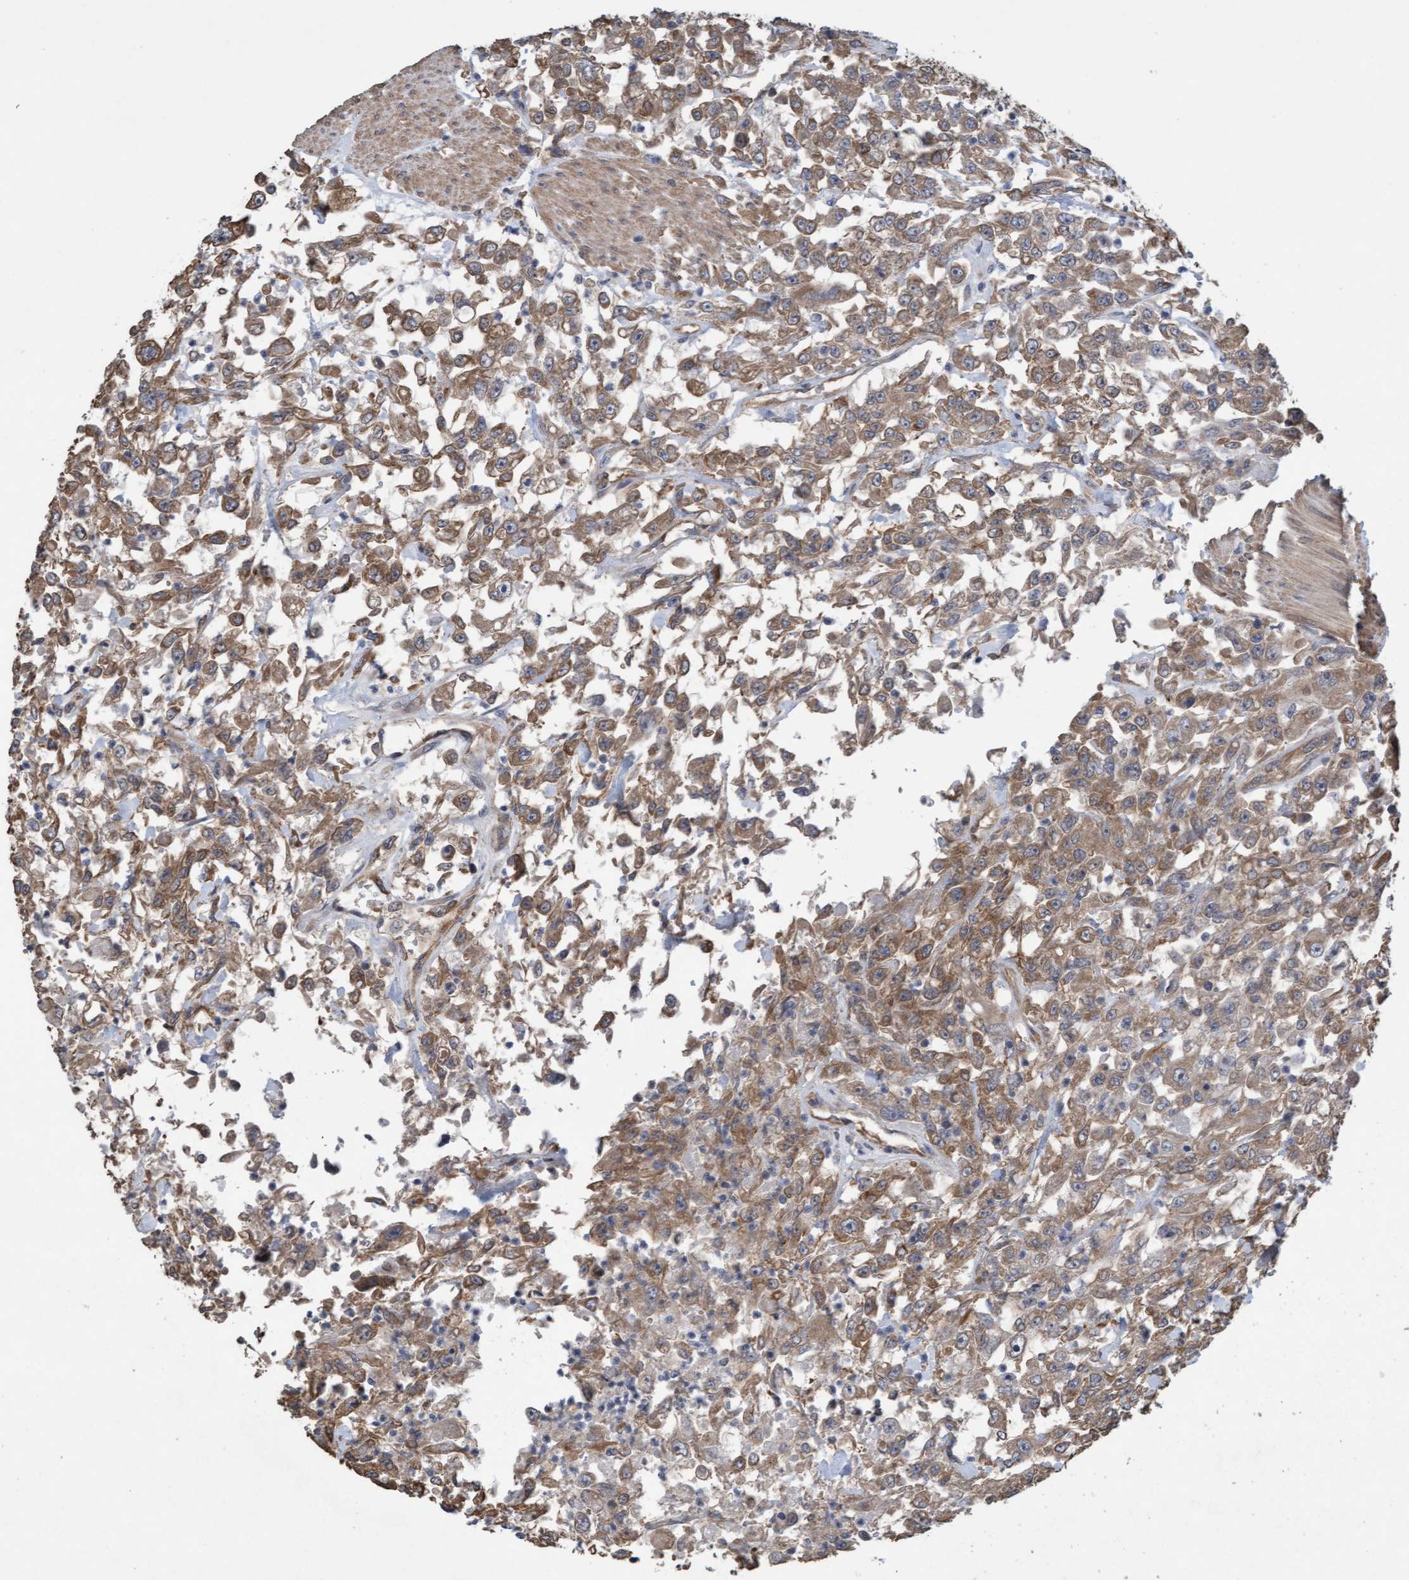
{"staining": {"intensity": "moderate", "quantity": ">75%", "location": "cytoplasmic/membranous"}, "tissue": "urothelial cancer", "cell_type": "Tumor cells", "image_type": "cancer", "snomed": [{"axis": "morphology", "description": "Urothelial carcinoma, High grade"}, {"axis": "topography", "description": "Urinary bladder"}], "caption": "Immunohistochemistry (IHC) histopathology image of neoplastic tissue: human urothelial carcinoma (high-grade) stained using immunohistochemistry (IHC) reveals medium levels of moderate protein expression localized specifically in the cytoplasmic/membranous of tumor cells, appearing as a cytoplasmic/membranous brown color.", "gene": "CDC42EP4", "patient": {"sex": "male", "age": 46}}